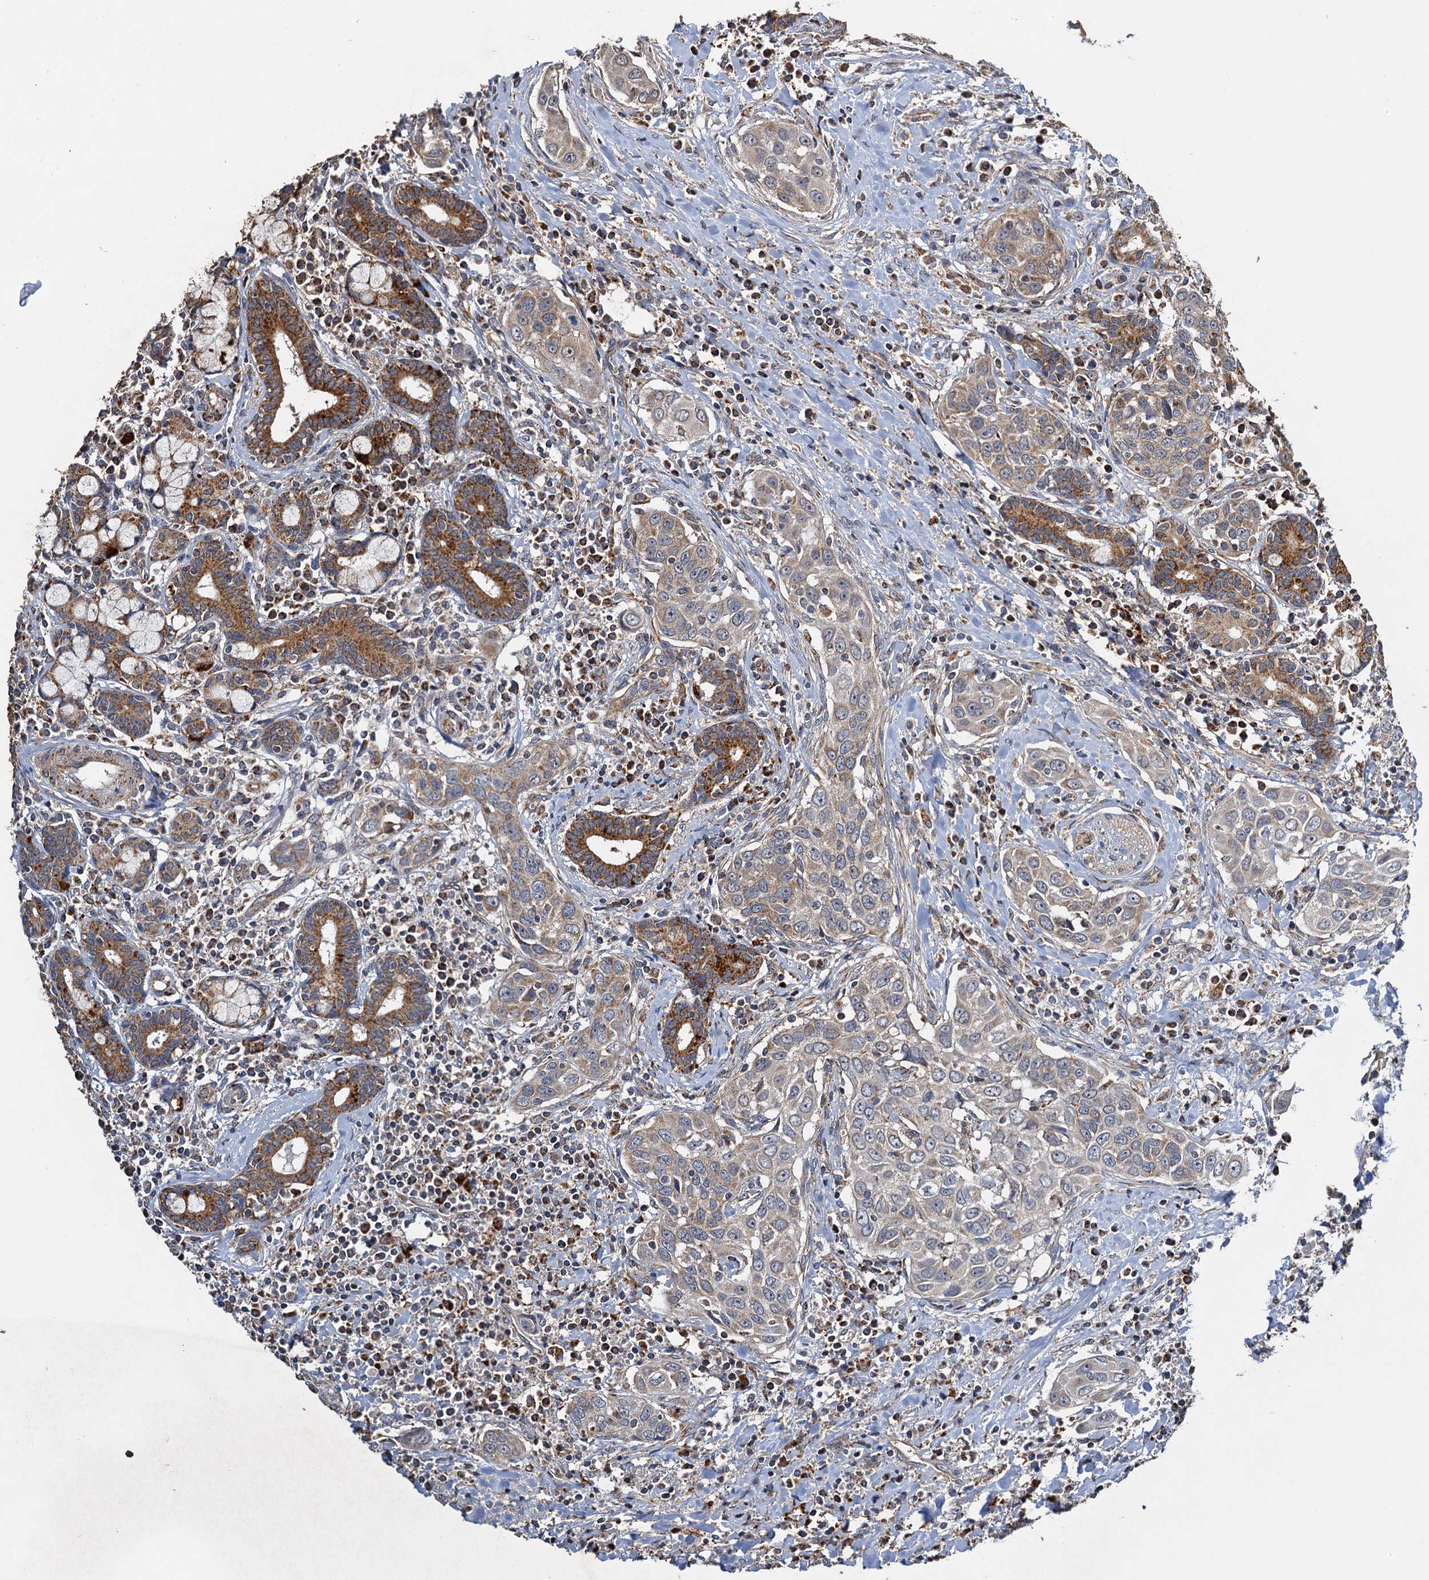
{"staining": {"intensity": "moderate", "quantity": "25%-75%", "location": "cytoplasmic/membranous"}, "tissue": "head and neck cancer", "cell_type": "Tumor cells", "image_type": "cancer", "snomed": [{"axis": "morphology", "description": "Squamous cell carcinoma, NOS"}, {"axis": "topography", "description": "Oral tissue"}, {"axis": "topography", "description": "Head-Neck"}], "caption": "An image of human head and neck squamous cell carcinoma stained for a protein shows moderate cytoplasmic/membranous brown staining in tumor cells.", "gene": "NDUFA13", "patient": {"sex": "female", "age": 50}}